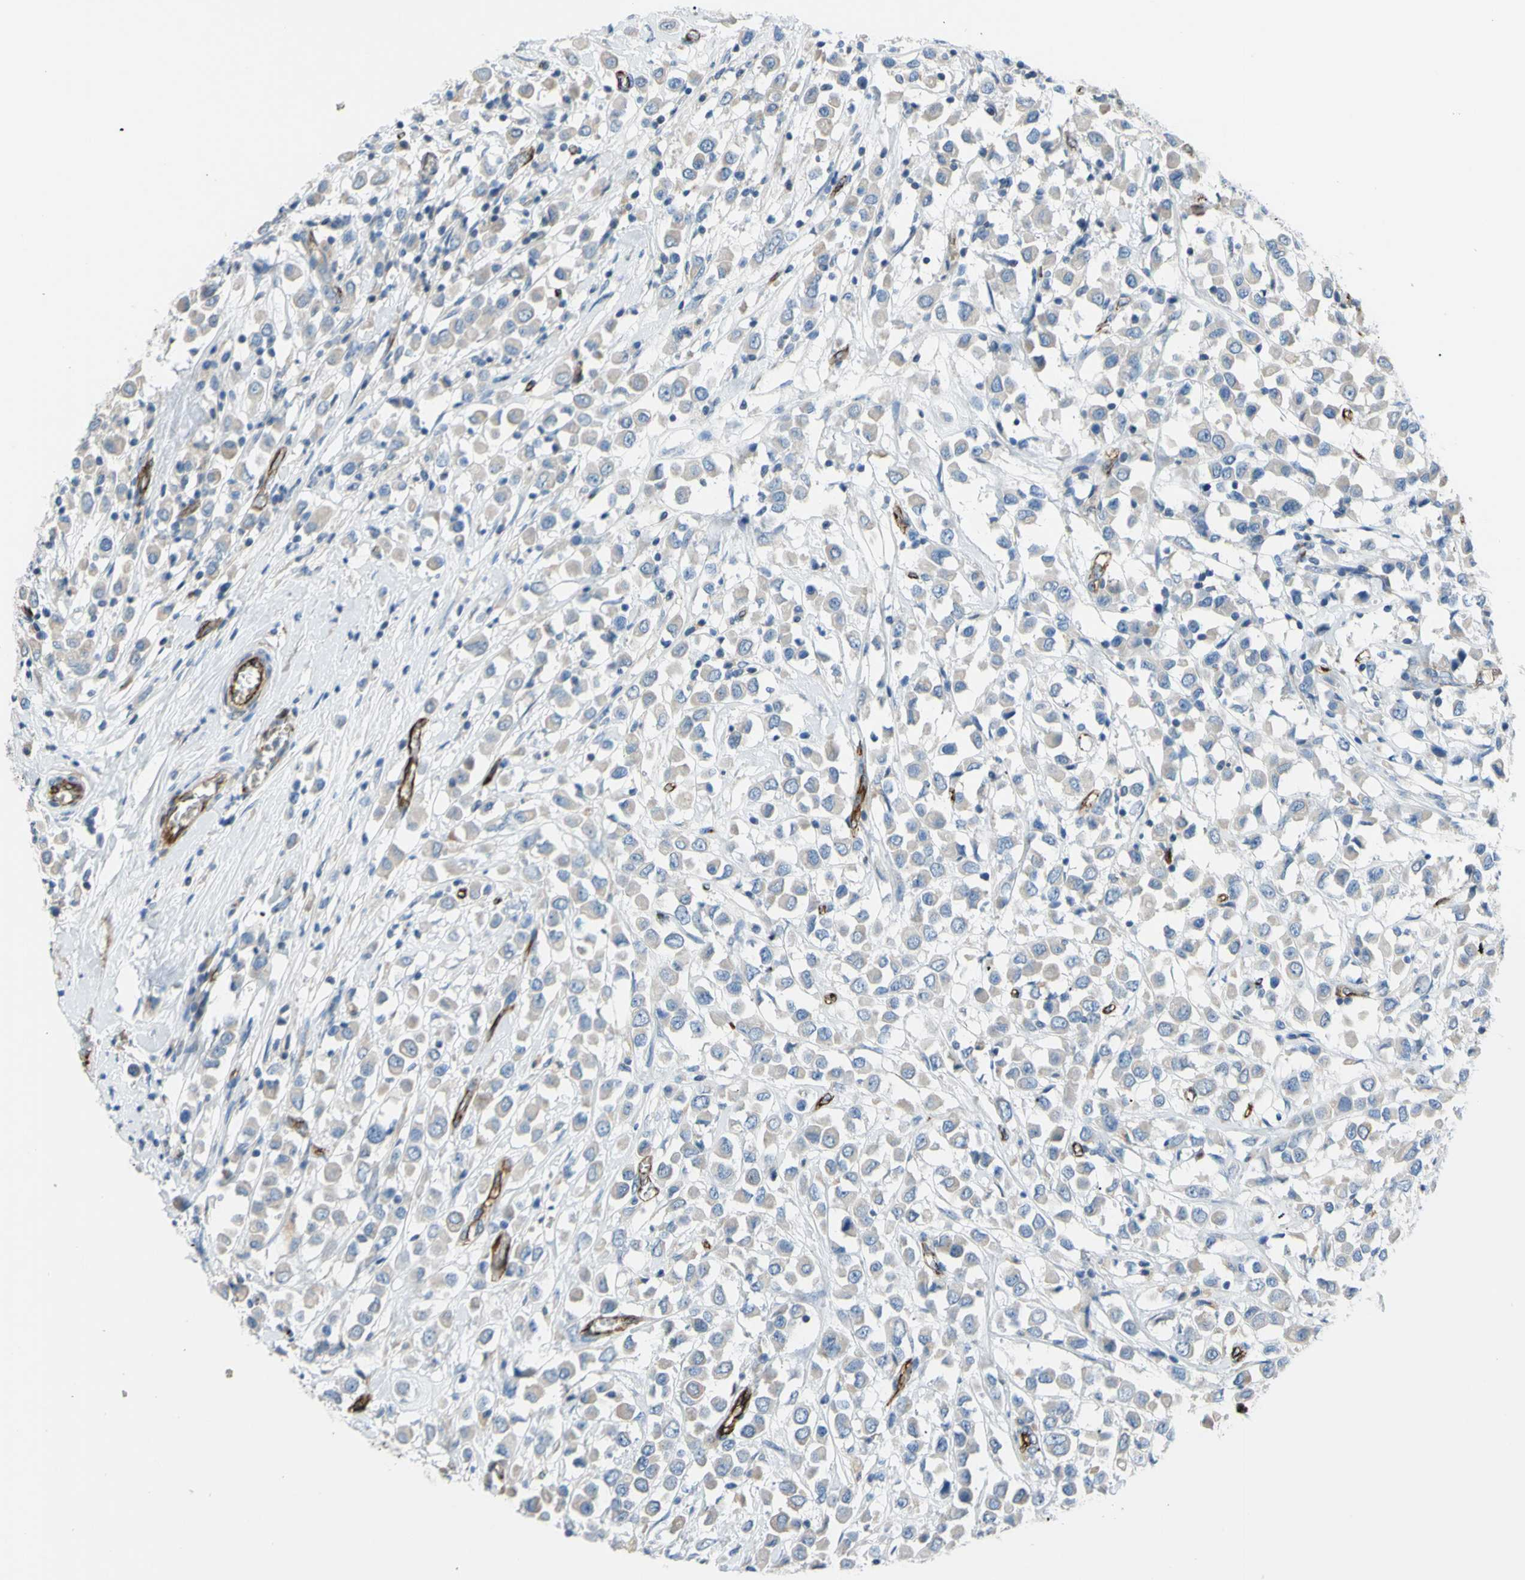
{"staining": {"intensity": "weak", "quantity": "25%-75%", "location": "cytoplasmic/membranous"}, "tissue": "breast cancer", "cell_type": "Tumor cells", "image_type": "cancer", "snomed": [{"axis": "morphology", "description": "Duct carcinoma"}, {"axis": "topography", "description": "Breast"}], "caption": "Human infiltrating ductal carcinoma (breast) stained with a protein marker shows weak staining in tumor cells.", "gene": "PRRG2", "patient": {"sex": "female", "age": 61}}